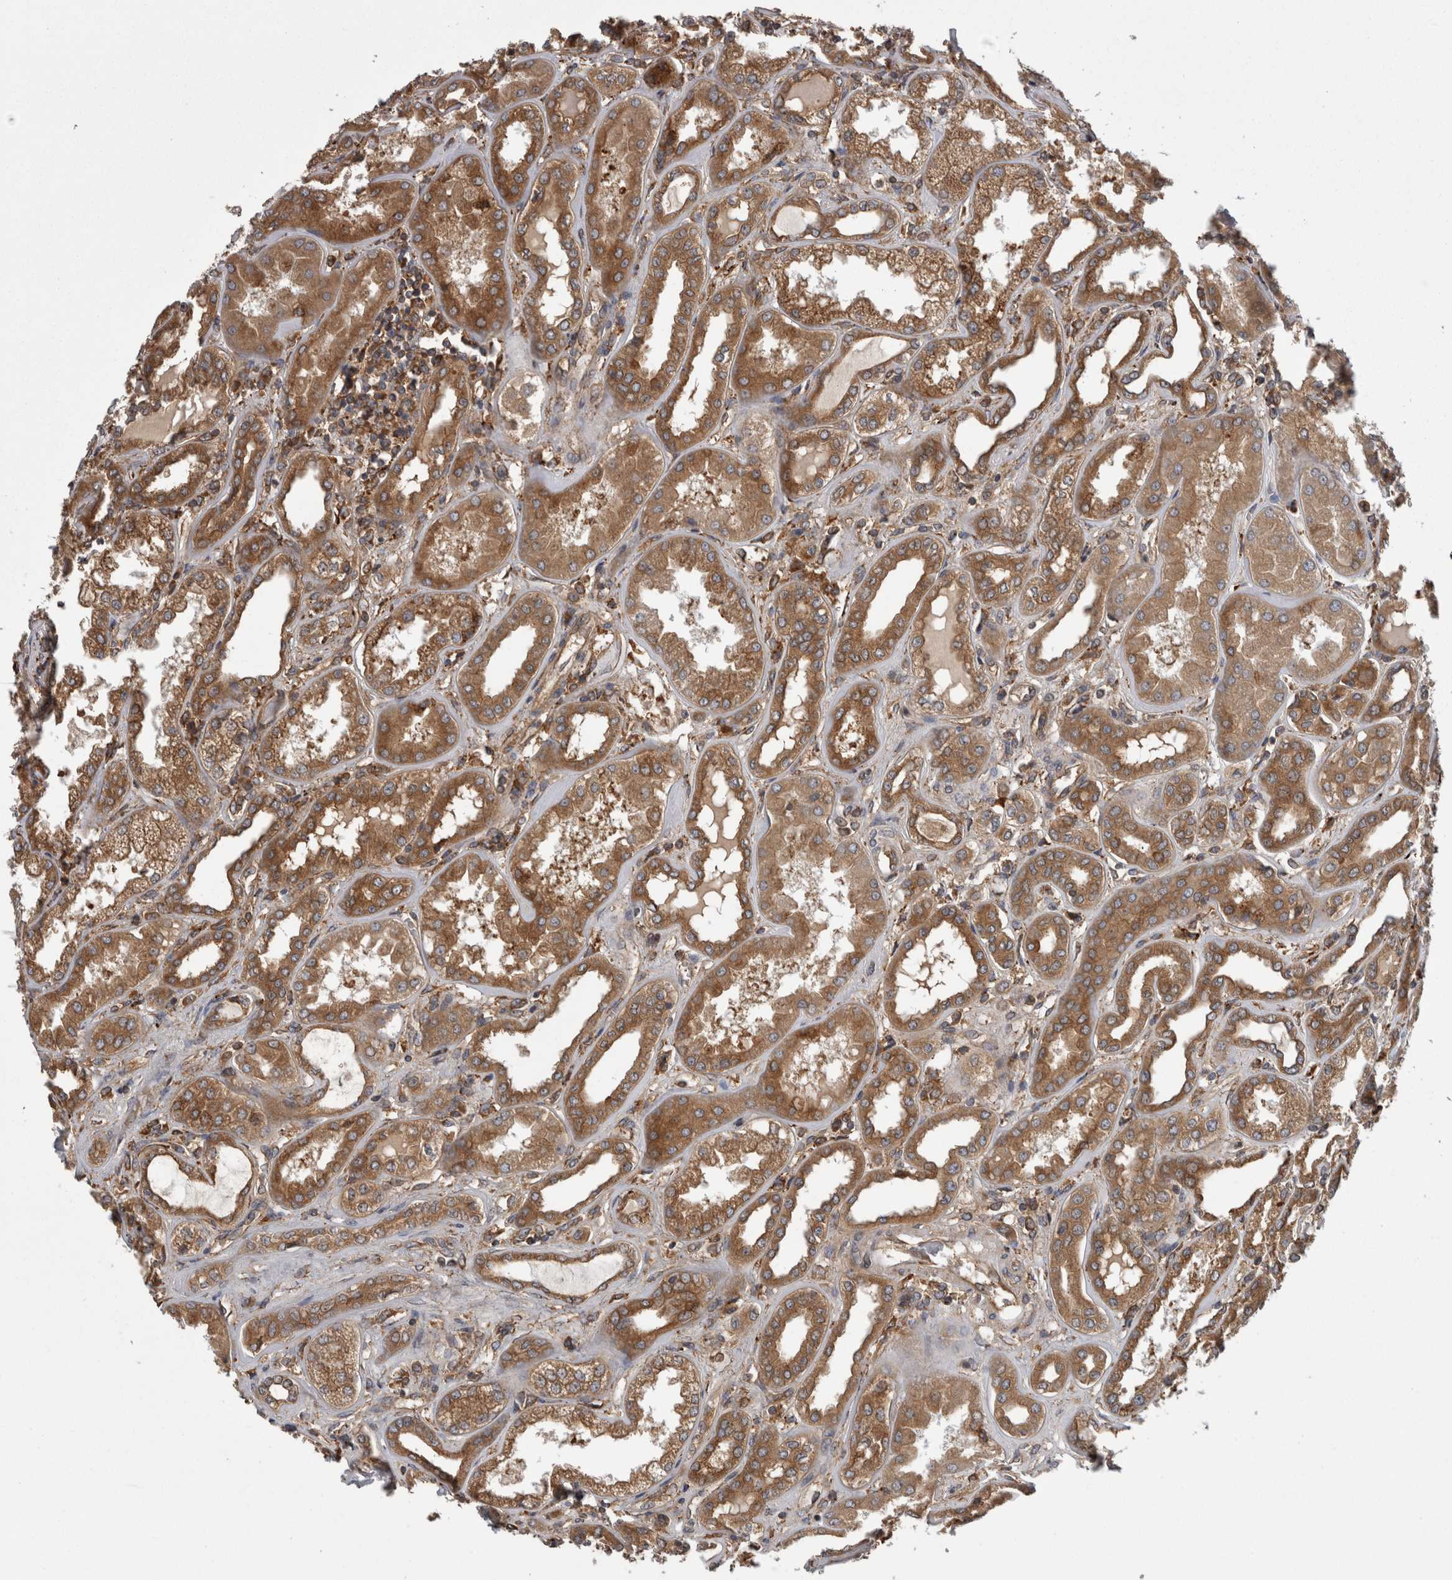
{"staining": {"intensity": "moderate", "quantity": ">75%", "location": "cytoplasmic/membranous"}, "tissue": "kidney", "cell_type": "Cells in glomeruli", "image_type": "normal", "snomed": [{"axis": "morphology", "description": "Normal tissue, NOS"}, {"axis": "topography", "description": "Kidney"}], "caption": "Protein positivity by immunohistochemistry (IHC) shows moderate cytoplasmic/membranous positivity in about >75% of cells in glomeruli in benign kidney. The staining was performed using DAB to visualize the protein expression in brown, while the nuclei were stained in blue with hematoxylin (Magnification: 20x).", "gene": "SMCR8", "patient": {"sex": "female", "age": 56}}